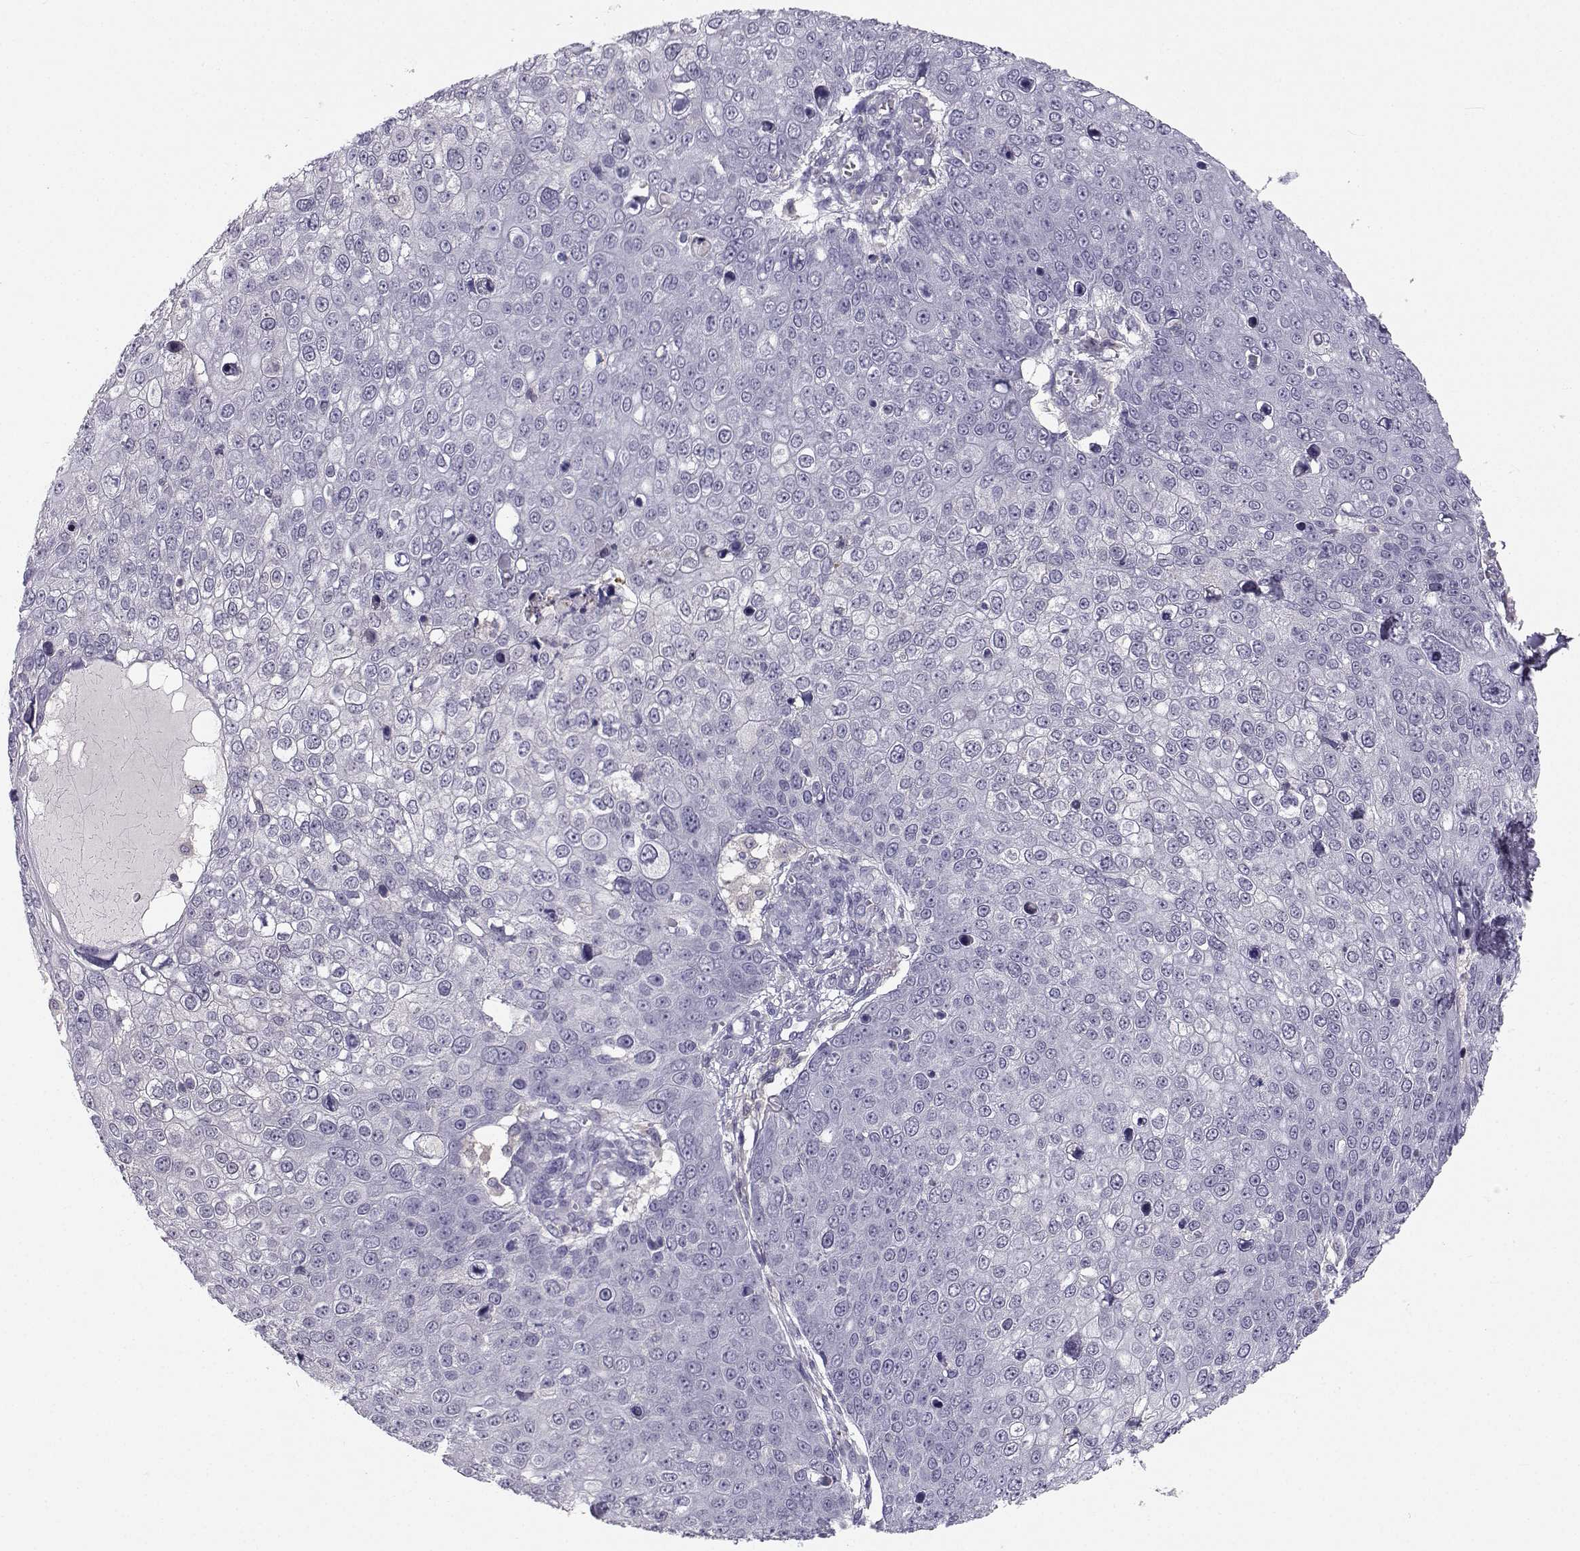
{"staining": {"intensity": "negative", "quantity": "none", "location": "none"}, "tissue": "skin cancer", "cell_type": "Tumor cells", "image_type": "cancer", "snomed": [{"axis": "morphology", "description": "Squamous cell carcinoma, NOS"}, {"axis": "topography", "description": "Skin"}], "caption": "This histopathology image is of skin cancer (squamous cell carcinoma) stained with immunohistochemistry to label a protein in brown with the nuclei are counter-stained blue. There is no positivity in tumor cells. (Brightfield microscopy of DAB (3,3'-diaminobenzidine) immunohistochemistry (IHC) at high magnification).", "gene": "MROH7", "patient": {"sex": "male", "age": 71}}